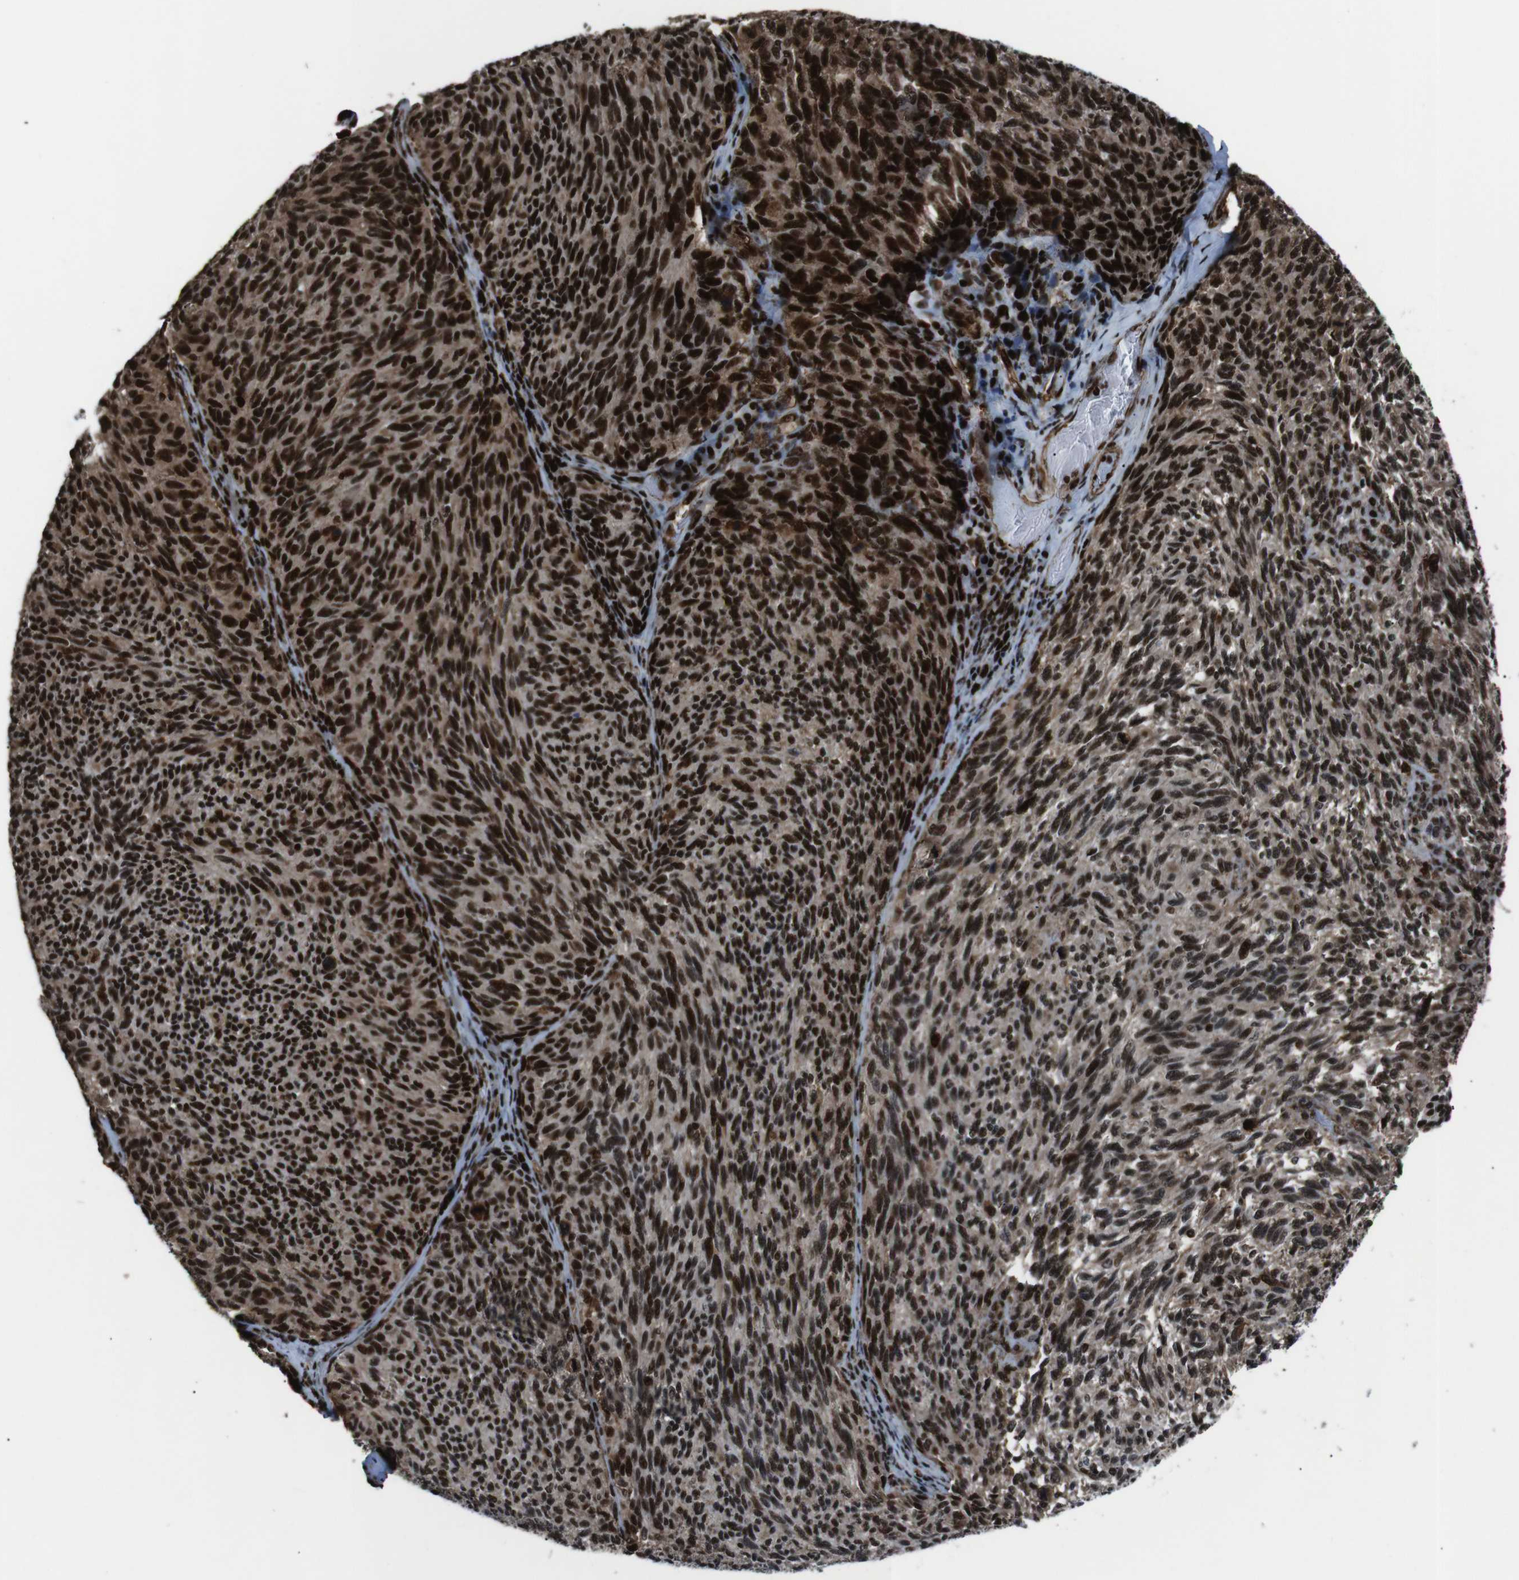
{"staining": {"intensity": "strong", "quantity": ">75%", "location": "cytoplasmic/membranous,nuclear"}, "tissue": "melanoma", "cell_type": "Tumor cells", "image_type": "cancer", "snomed": [{"axis": "morphology", "description": "Malignant melanoma, NOS"}, {"axis": "topography", "description": "Skin"}], "caption": "Tumor cells reveal strong cytoplasmic/membranous and nuclear expression in about >75% of cells in malignant melanoma.", "gene": "HNRNPU", "patient": {"sex": "female", "age": 73}}